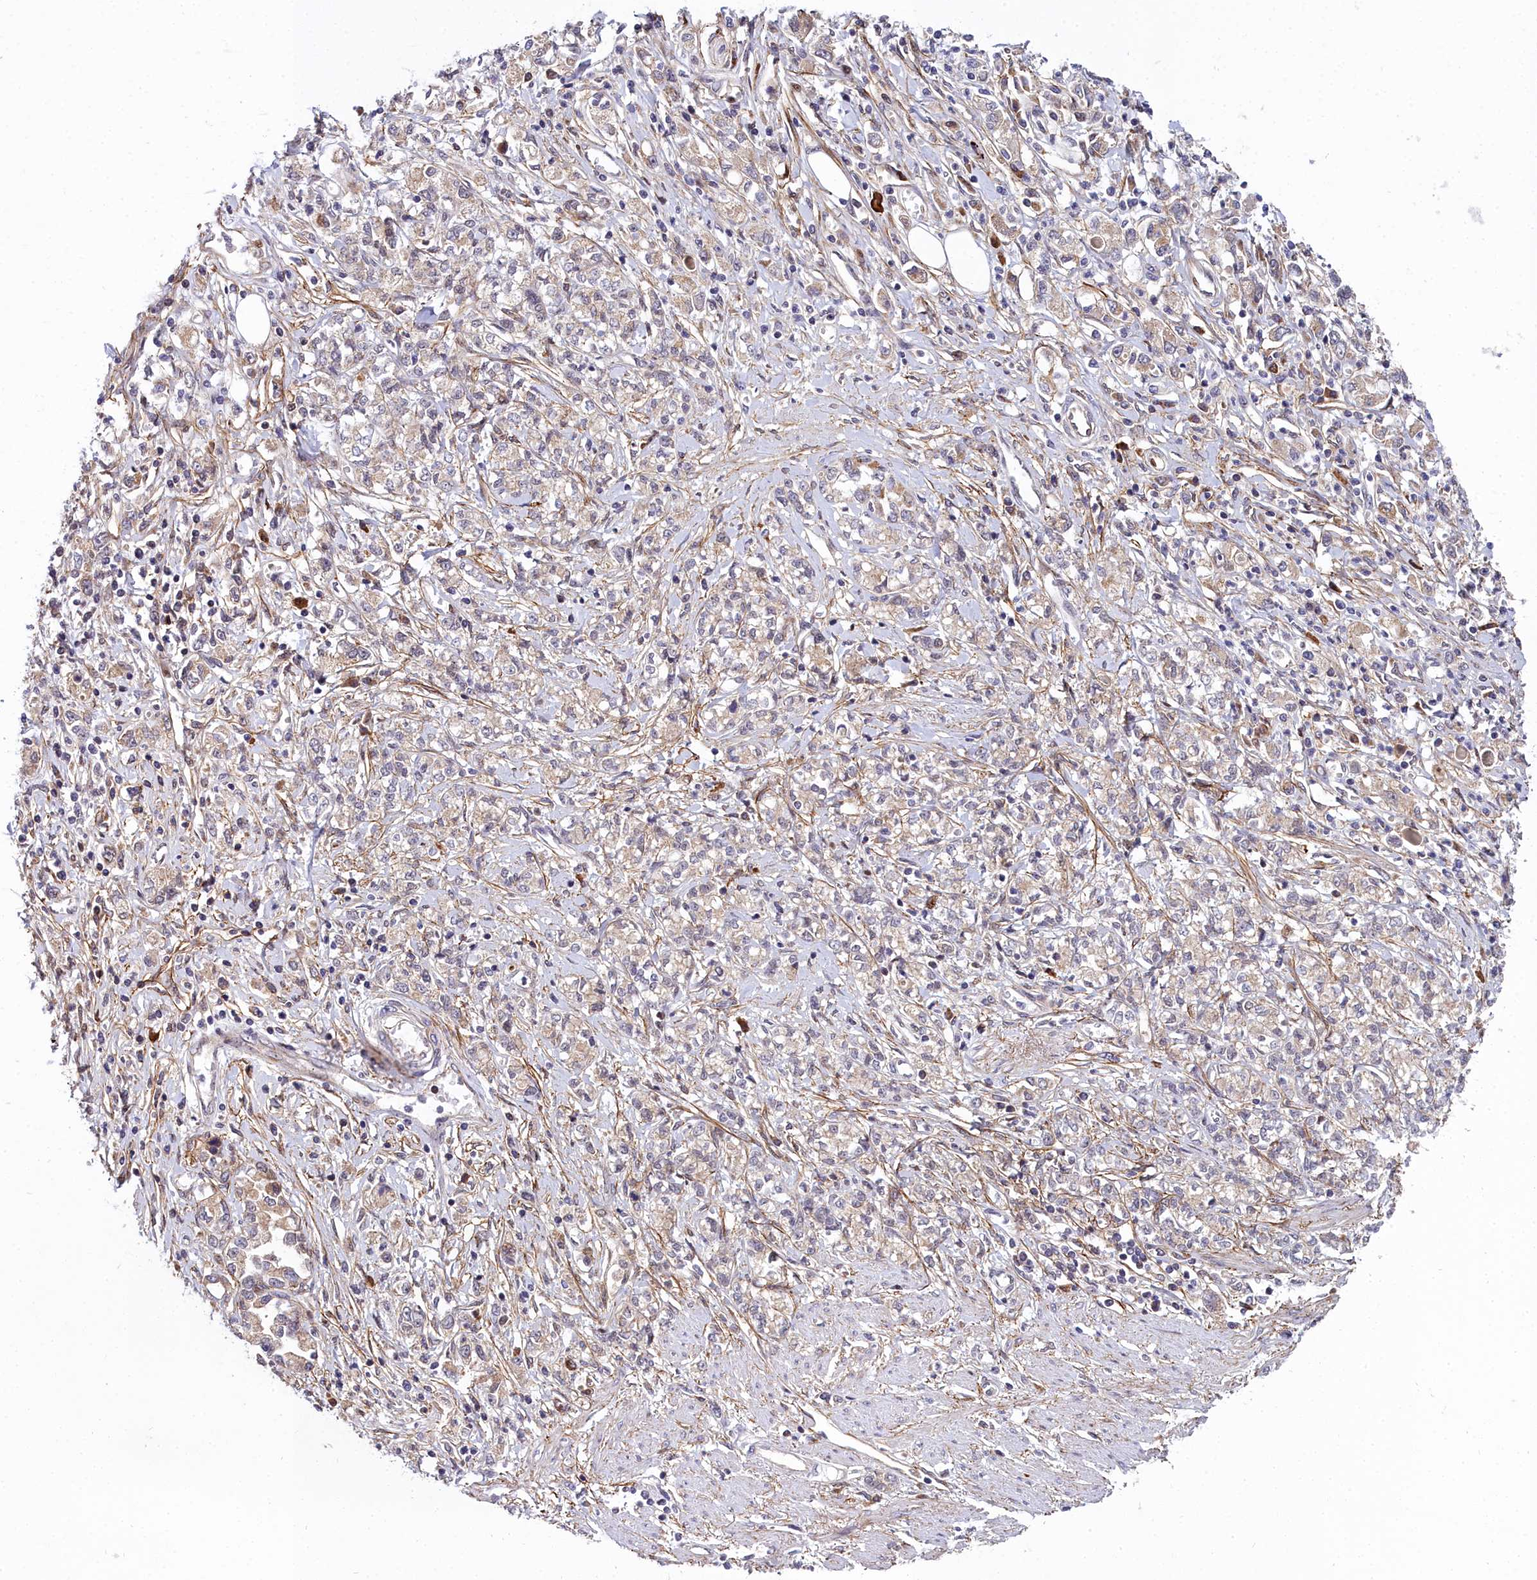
{"staining": {"intensity": "moderate", "quantity": "<25%", "location": "cytoplasmic/membranous"}, "tissue": "stomach cancer", "cell_type": "Tumor cells", "image_type": "cancer", "snomed": [{"axis": "morphology", "description": "Adenocarcinoma, NOS"}, {"axis": "topography", "description": "Stomach"}], "caption": "Stomach adenocarcinoma tissue shows moderate cytoplasmic/membranous positivity in about <25% of tumor cells", "gene": "MRPS11", "patient": {"sex": "female", "age": 76}}